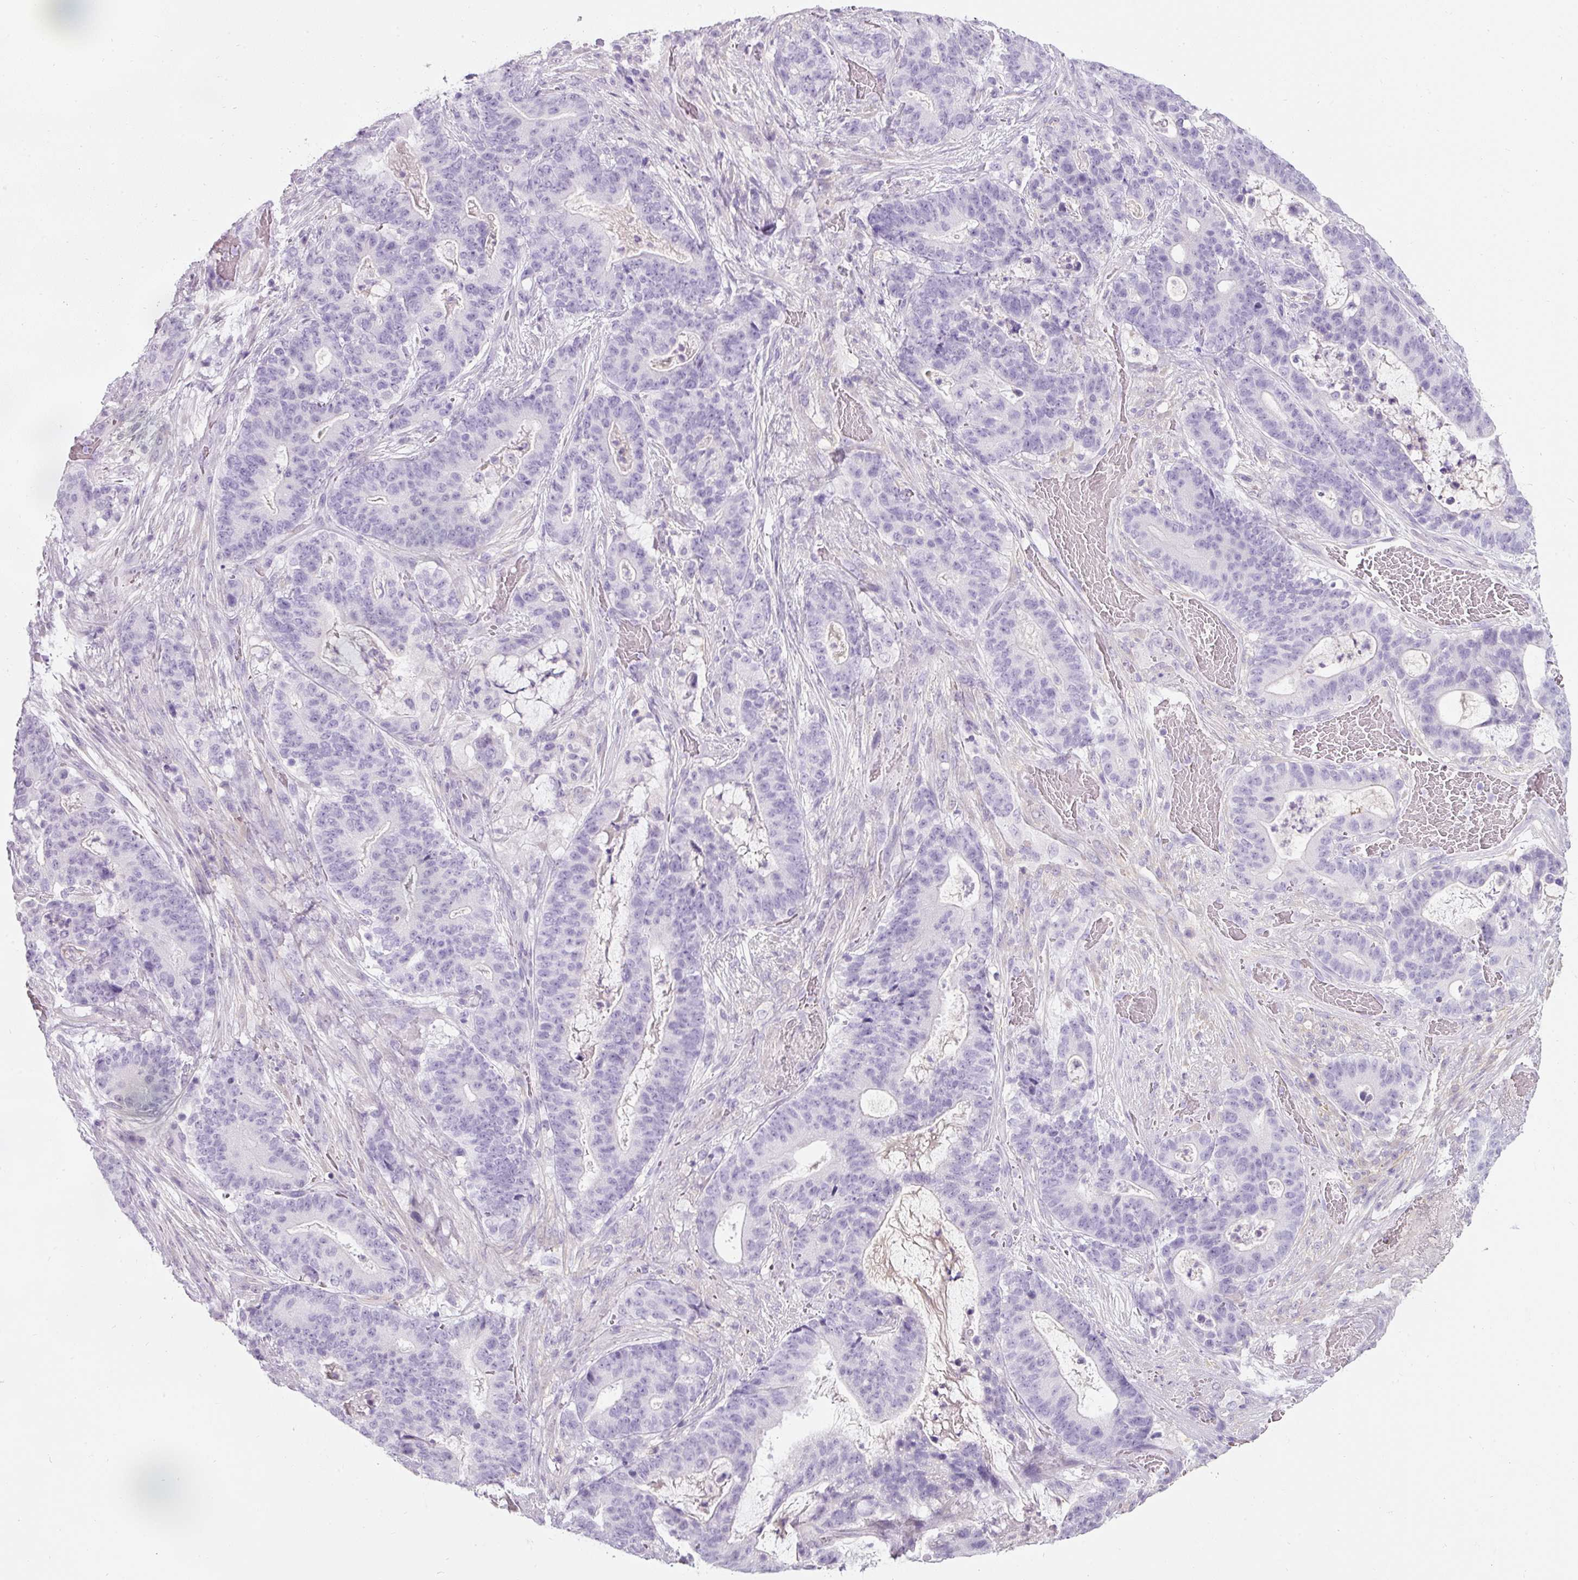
{"staining": {"intensity": "negative", "quantity": "none", "location": "none"}, "tissue": "stomach cancer", "cell_type": "Tumor cells", "image_type": "cancer", "snomed": [{"axis": "morphology", "description": "Normal tissue, NOS"}, {"axis": "morphology", "description": "Adenocarcinoma, NOS"}, {"axis": "topography", "description": "Stomach"}], "caption": "Histopathology image shows no protein staining in tumor cells of stomach cancer (adenocarcinoma) tissue. (Stains: DAB (3,3'-diaminobenzidine) IHC with hematoxylin counter stain, Microscopy: brightfield microscopy at high magnification).", "gene": "DNM1", "patient": {"sex": "female", "age": 64}}